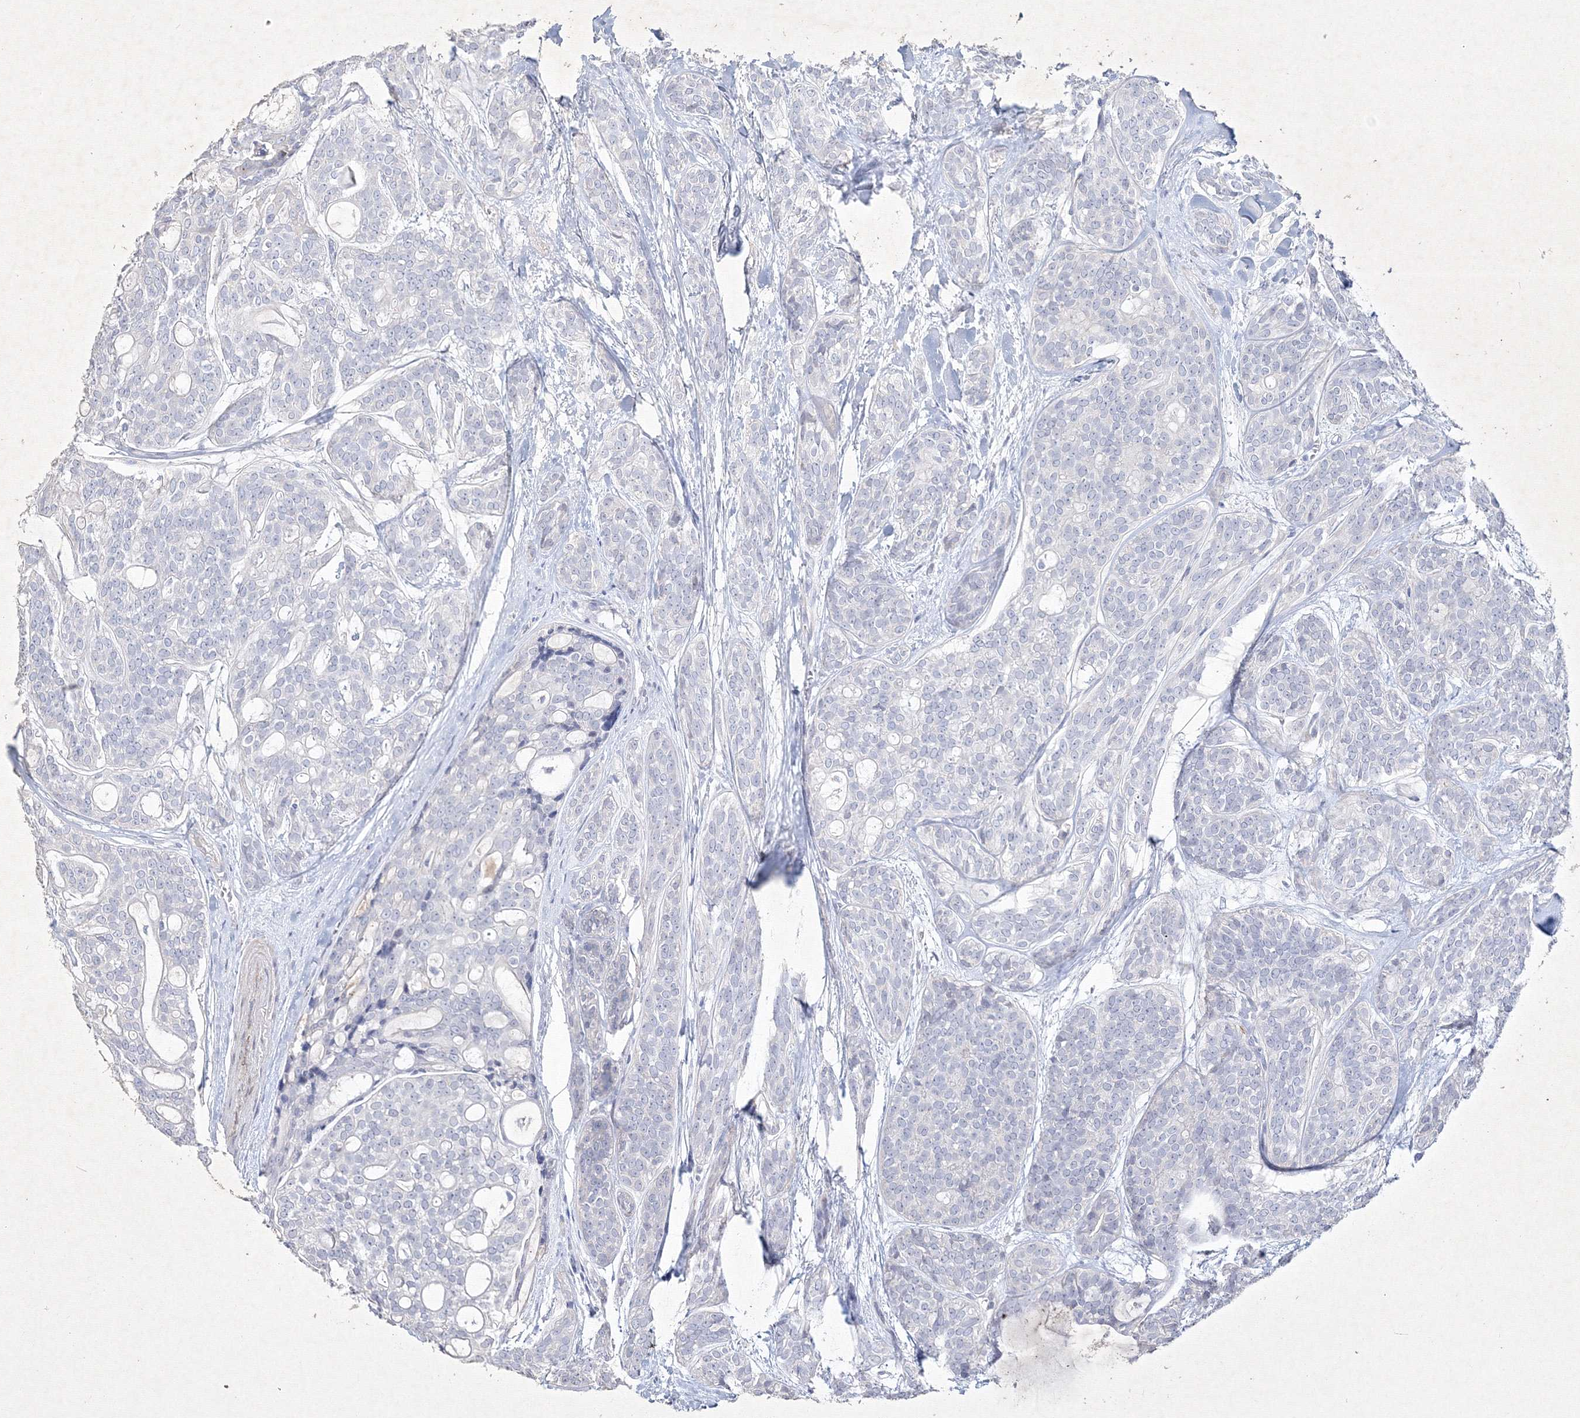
{"staining": {"intensity": "negative", "quantity": "none", "location": "none"}, "tissue": "head and neck cancer", "cell_type": "Tumor cells", "image_type": "cancer", "snomed": [{"axis": "morphology", "description": "Adenocarcinoma, NOS"}, {"axis": "topography", "description": "Head-Neck"}], "caption": "The immunohistochemistry photomicrograph has no significant staining in tumor cells of head and neck cancer (adenocarcinoma) tissue.", "gene": "CXXC4", "patient": {"sex": "male", "age": 66}}